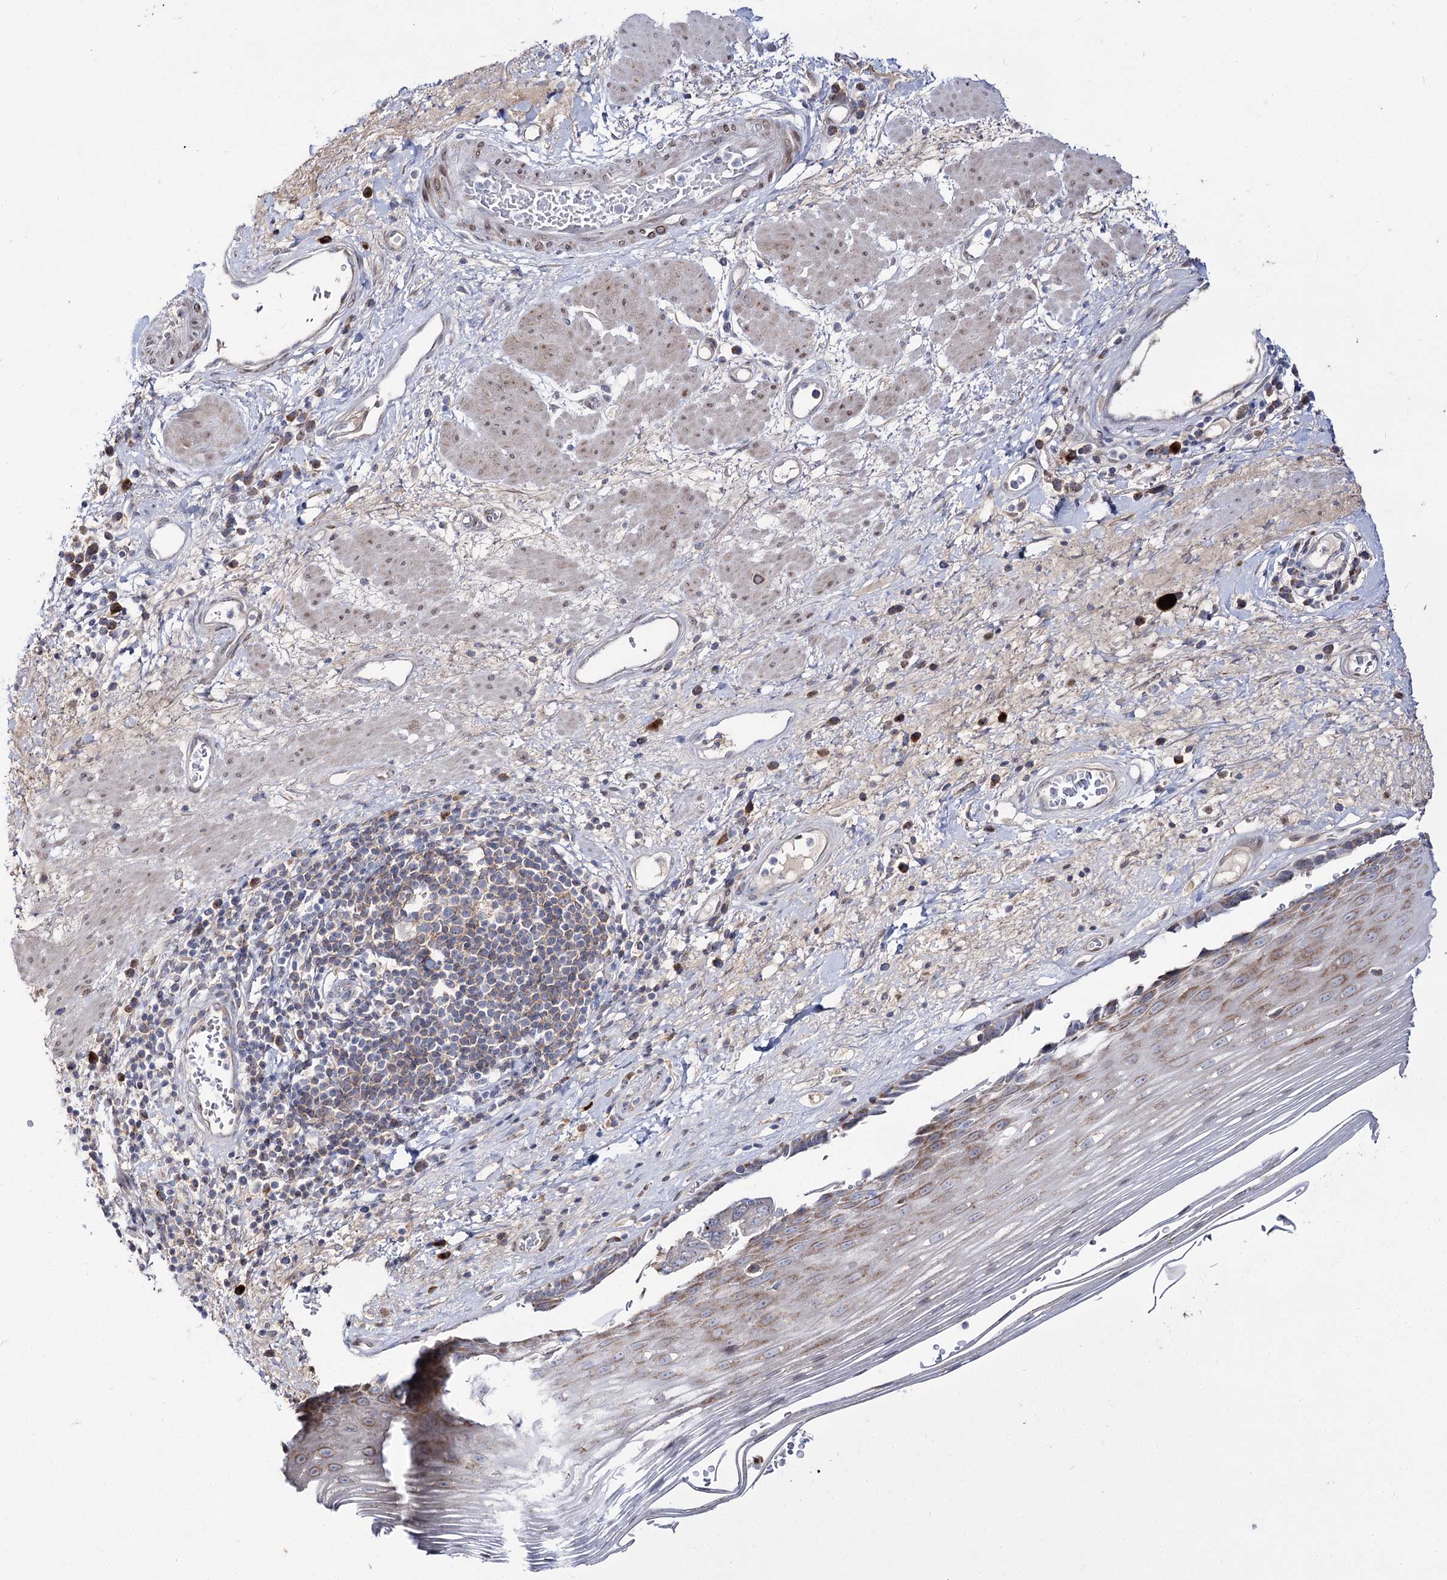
{"staining": {"intensity": "weak", "quantity": "25%-75%", "location": "cytoplasmic/membranous"}, "tissue": "esophagus", "cell_type": "Squamous epithelial cells", "image_type": "normal", "snomed": [{"axis": "morphology", "description": "Normal tissue, NOS"}, {"axis": "topography", "description": "Esophagus"}], "caption": "Esophagus stained with DAB immunohistochemistry reveals low levels of weak cytoplasmic/membranous expression in approximately 25%-75% of squamous epithelial cells.", "gene": "C11orf80", "patient": {"sex": "male", "age": 62}}